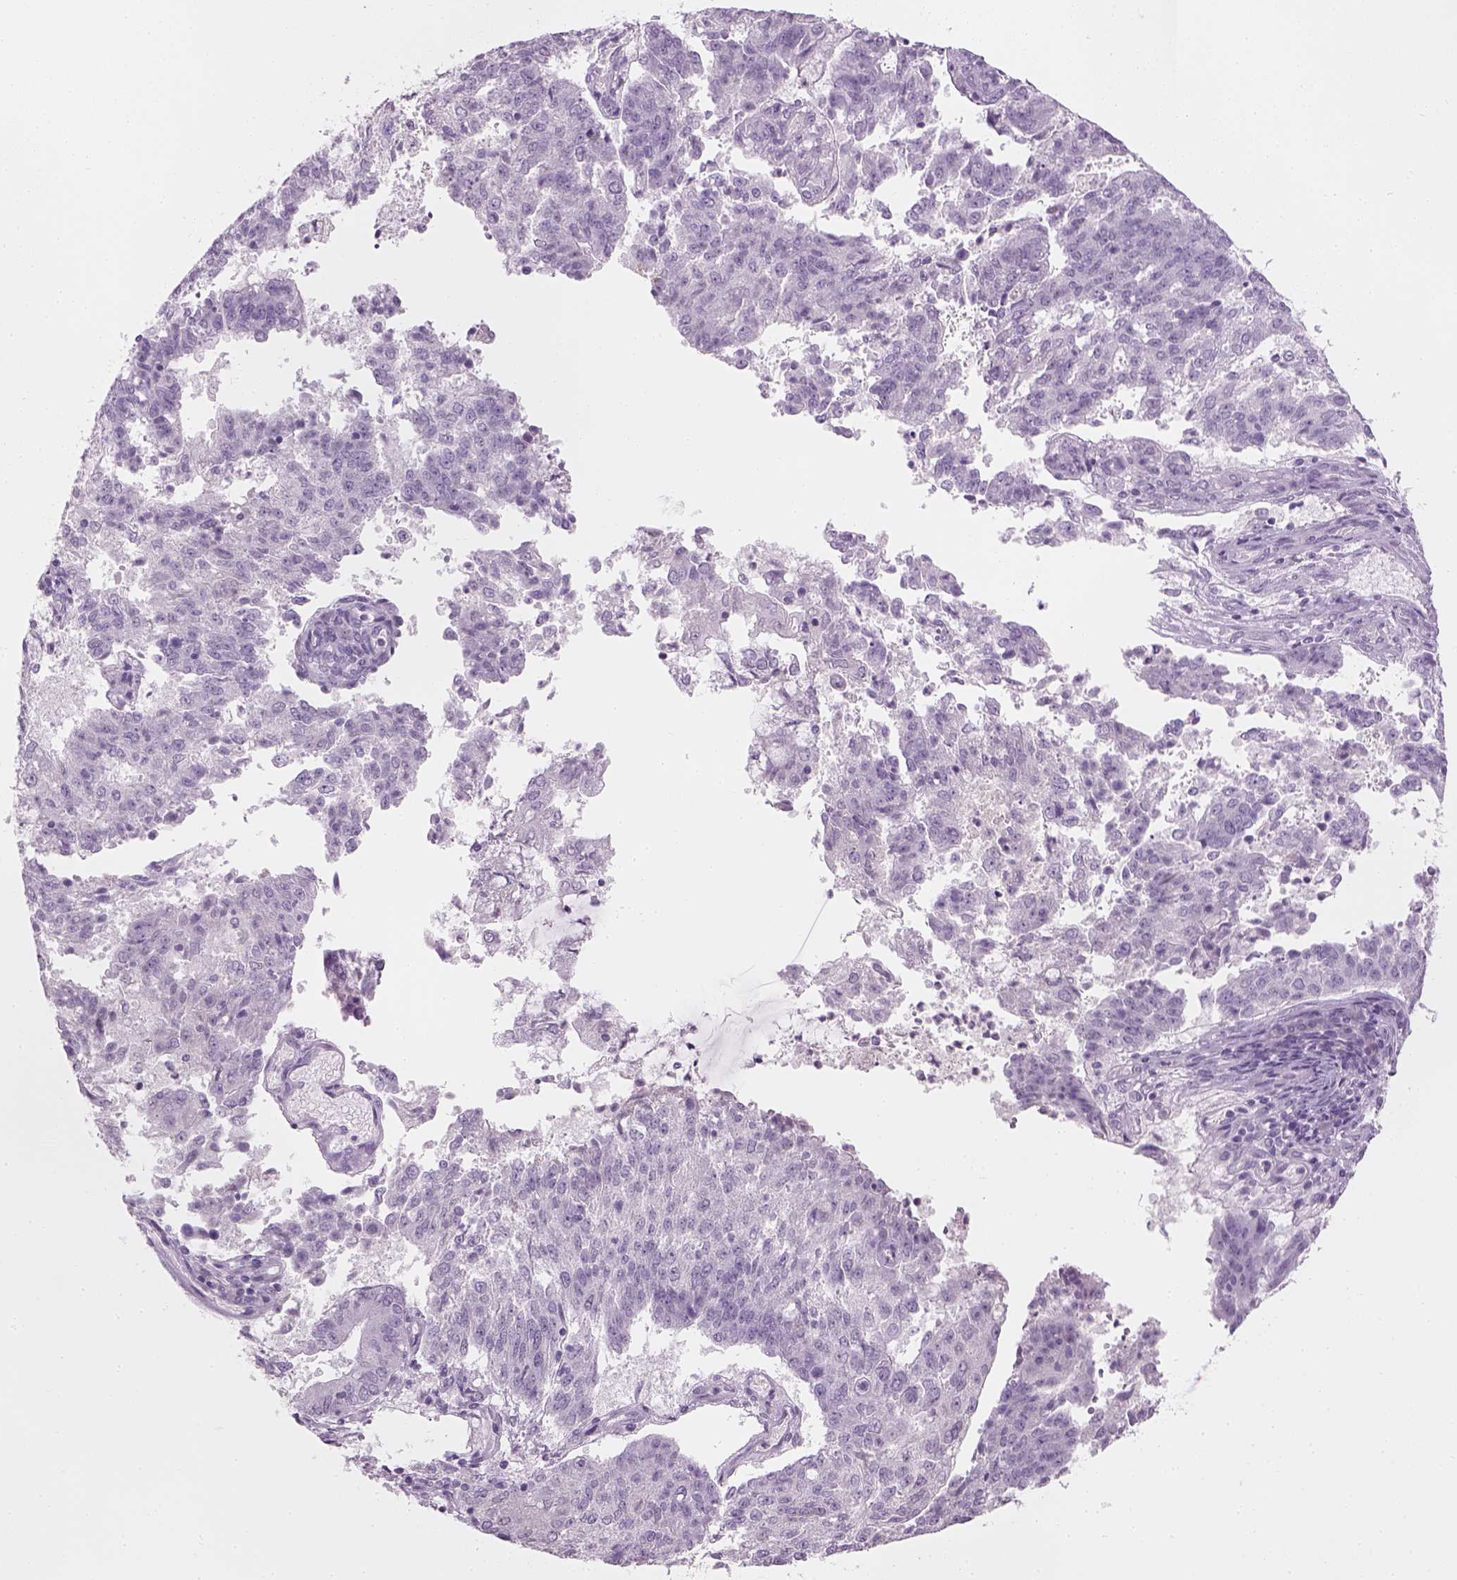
{"staining": {"intensity": "negative", "quantity": "none", "location": "none"}, "tissue": "endometrial cancer", "cell_type": "Tumor cells", "image_type": "cancer", "snomed": [{"axis": "morphology", "description": "Adenocarcinoma, NOS"}, {"axis": "topography", "description": "Endometrium"}], "caption": "Protein analysis of endometrial adenocarcinoma shows no significant positivity in tumor cells.", "gene": "TH", "patient": {"sex": "female", "age": 82}}